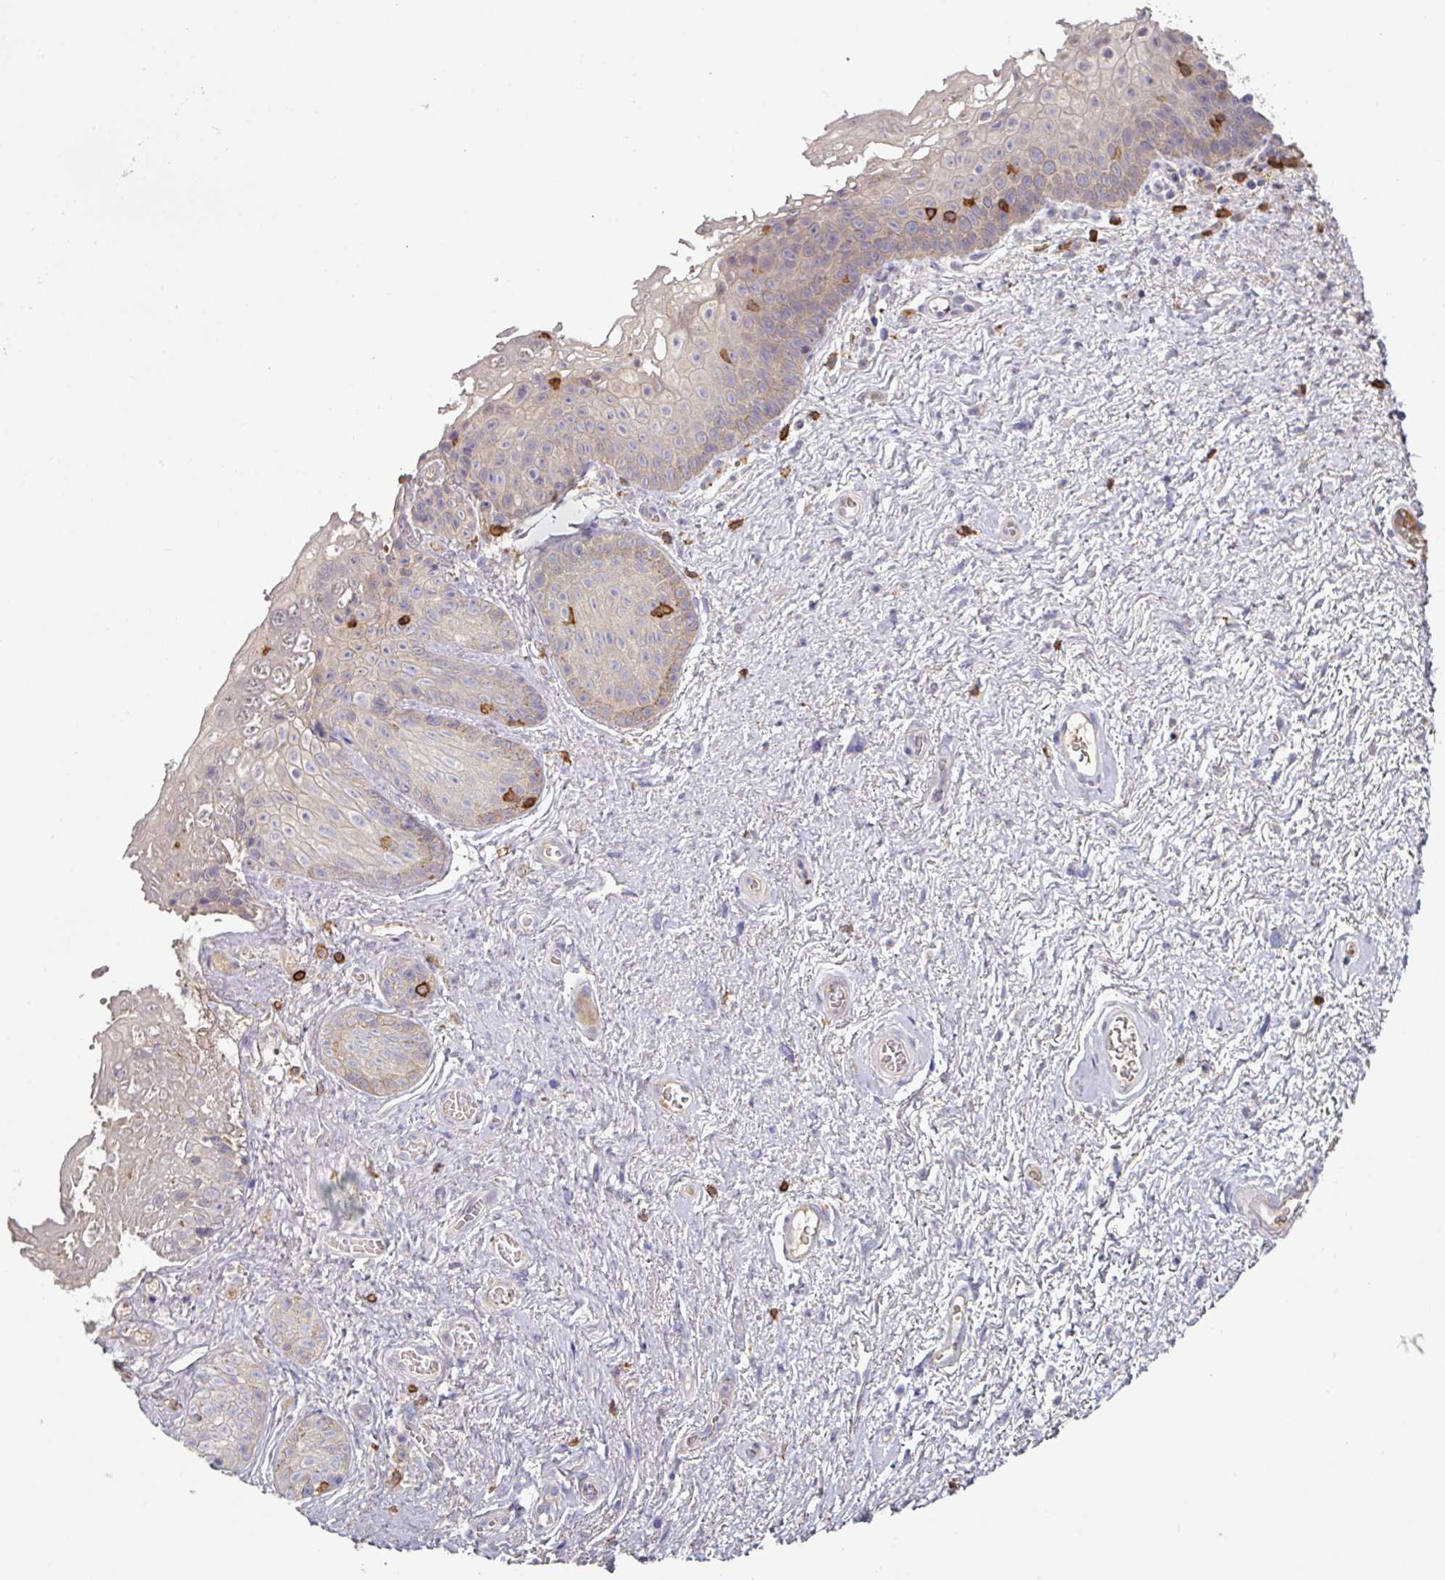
{"staining": {"intensity": "weak", "quantity": "25%-75%", "location": "cytoplasmic/membranous"}, "tissue": "vagina", "cell_type": "Squamous epithelial cells", "image_type": "normal", "snomed": [{"axis": "morphology", "description": "Normal tissue, NOS"}, {"axis": "topography", "description": "Vulva"}, {"axis": "topography", "description": "Vagina"}, {"axis": "topography", "description": "Peripheral nerve tissue"}], "caption": "Brown immunohistochemical staining in benign human vagina exhibits weak cytoplasmic/membranous staining in about 25%-75% of squamous epithelial cells. (Brightfield microscopy of DAB IHC at high magnification).", "gene": "CD3G", "patient": {"sex": "female", "age": 66}}